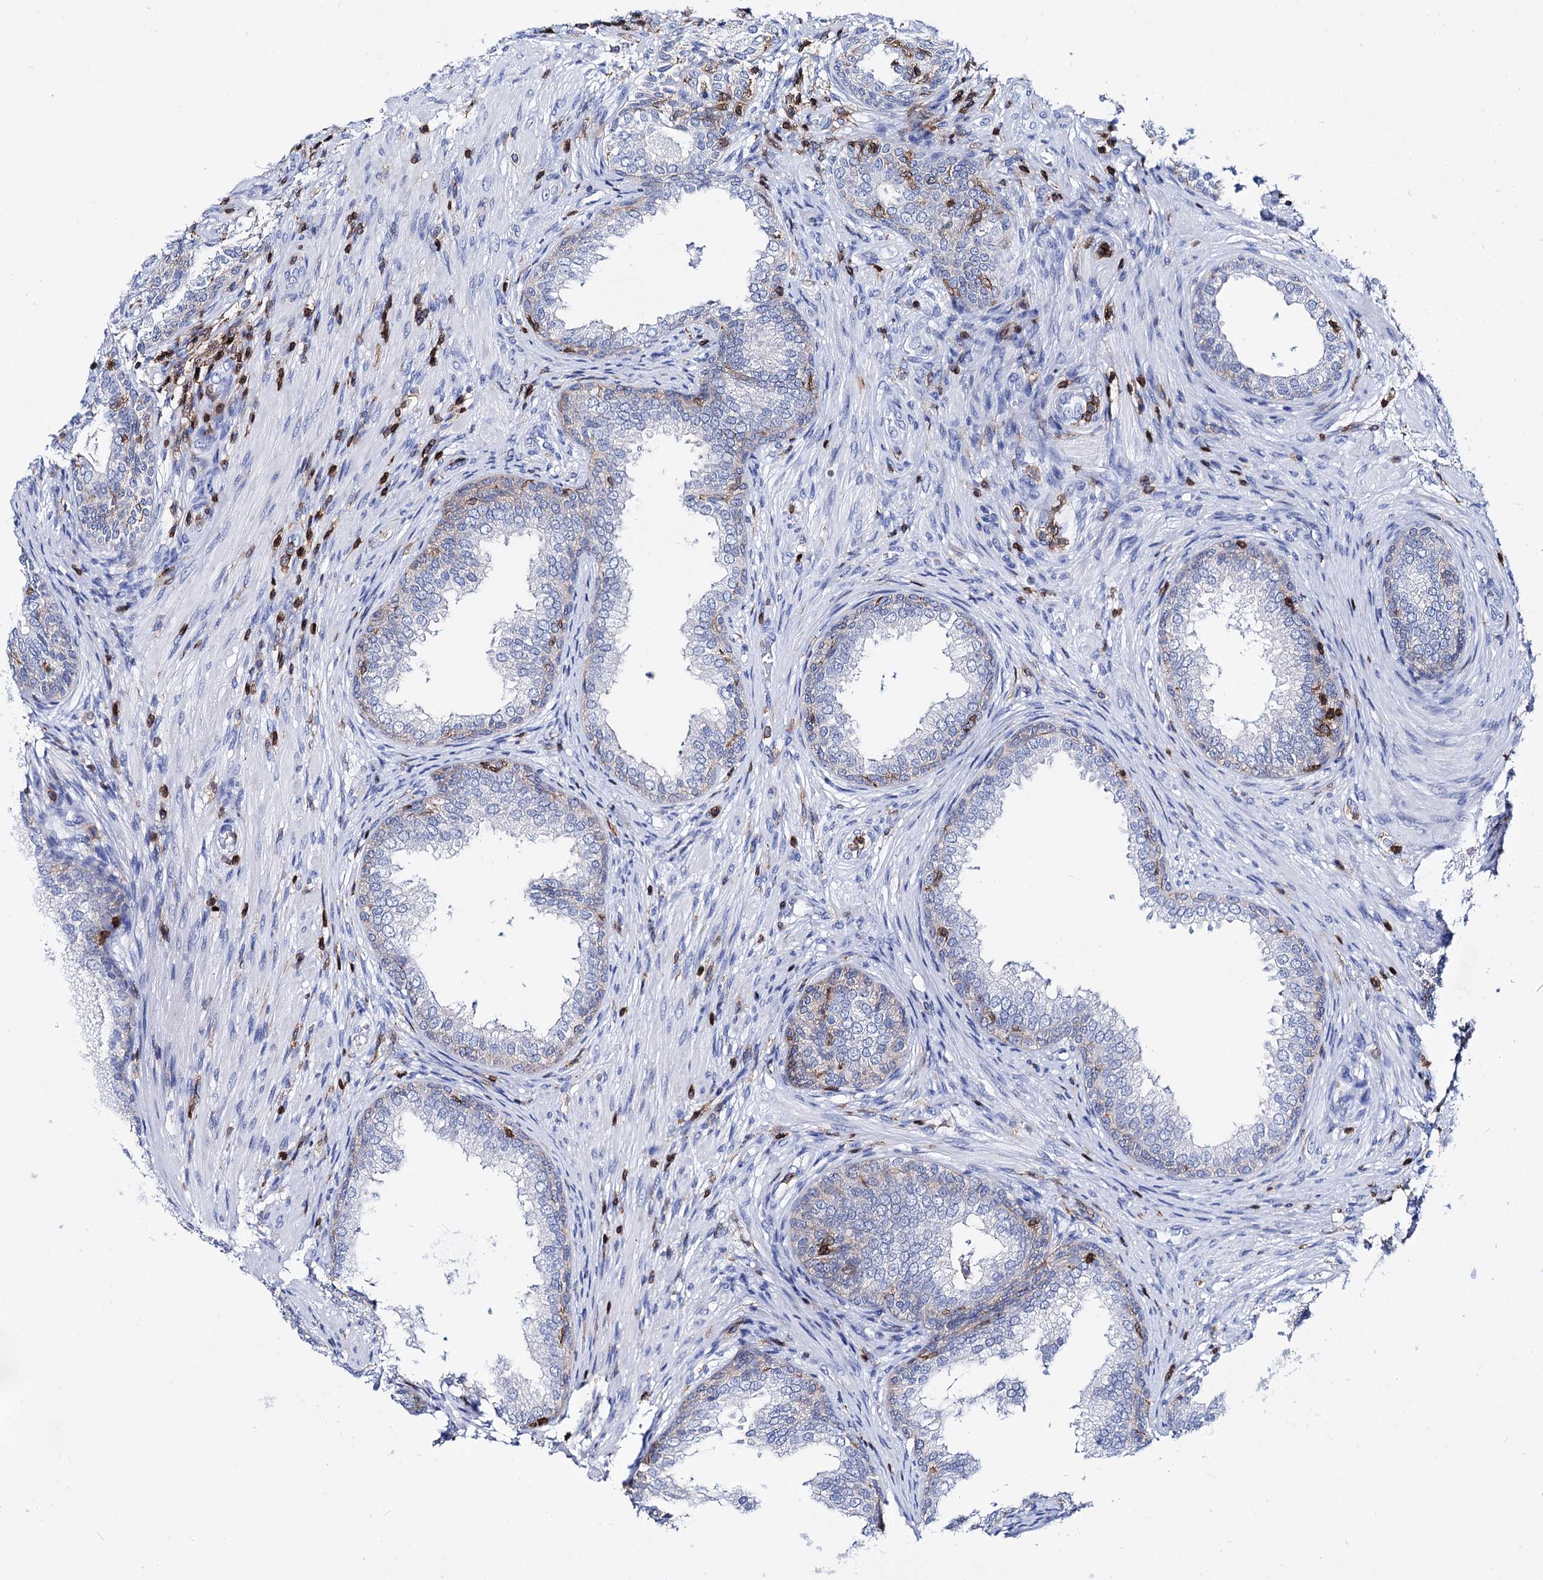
{"staining": {"intensity": "negative", "quantity": "none", "location": "none"}, "tissue": "prostate", "cell_type": "Glandular cells", "image_type": "normal", "snomed": [{"axis": "morphology", "description": "Normal tissue, NOS"}, {"axis": "topography", "description": "Prostate"}], "caption": "This is a image of IHC staining of unremarkable prostate, which shows no positivity in glandular cells.", "gene": "DEF6", "patient": {"sex": "male", "age": 76}}